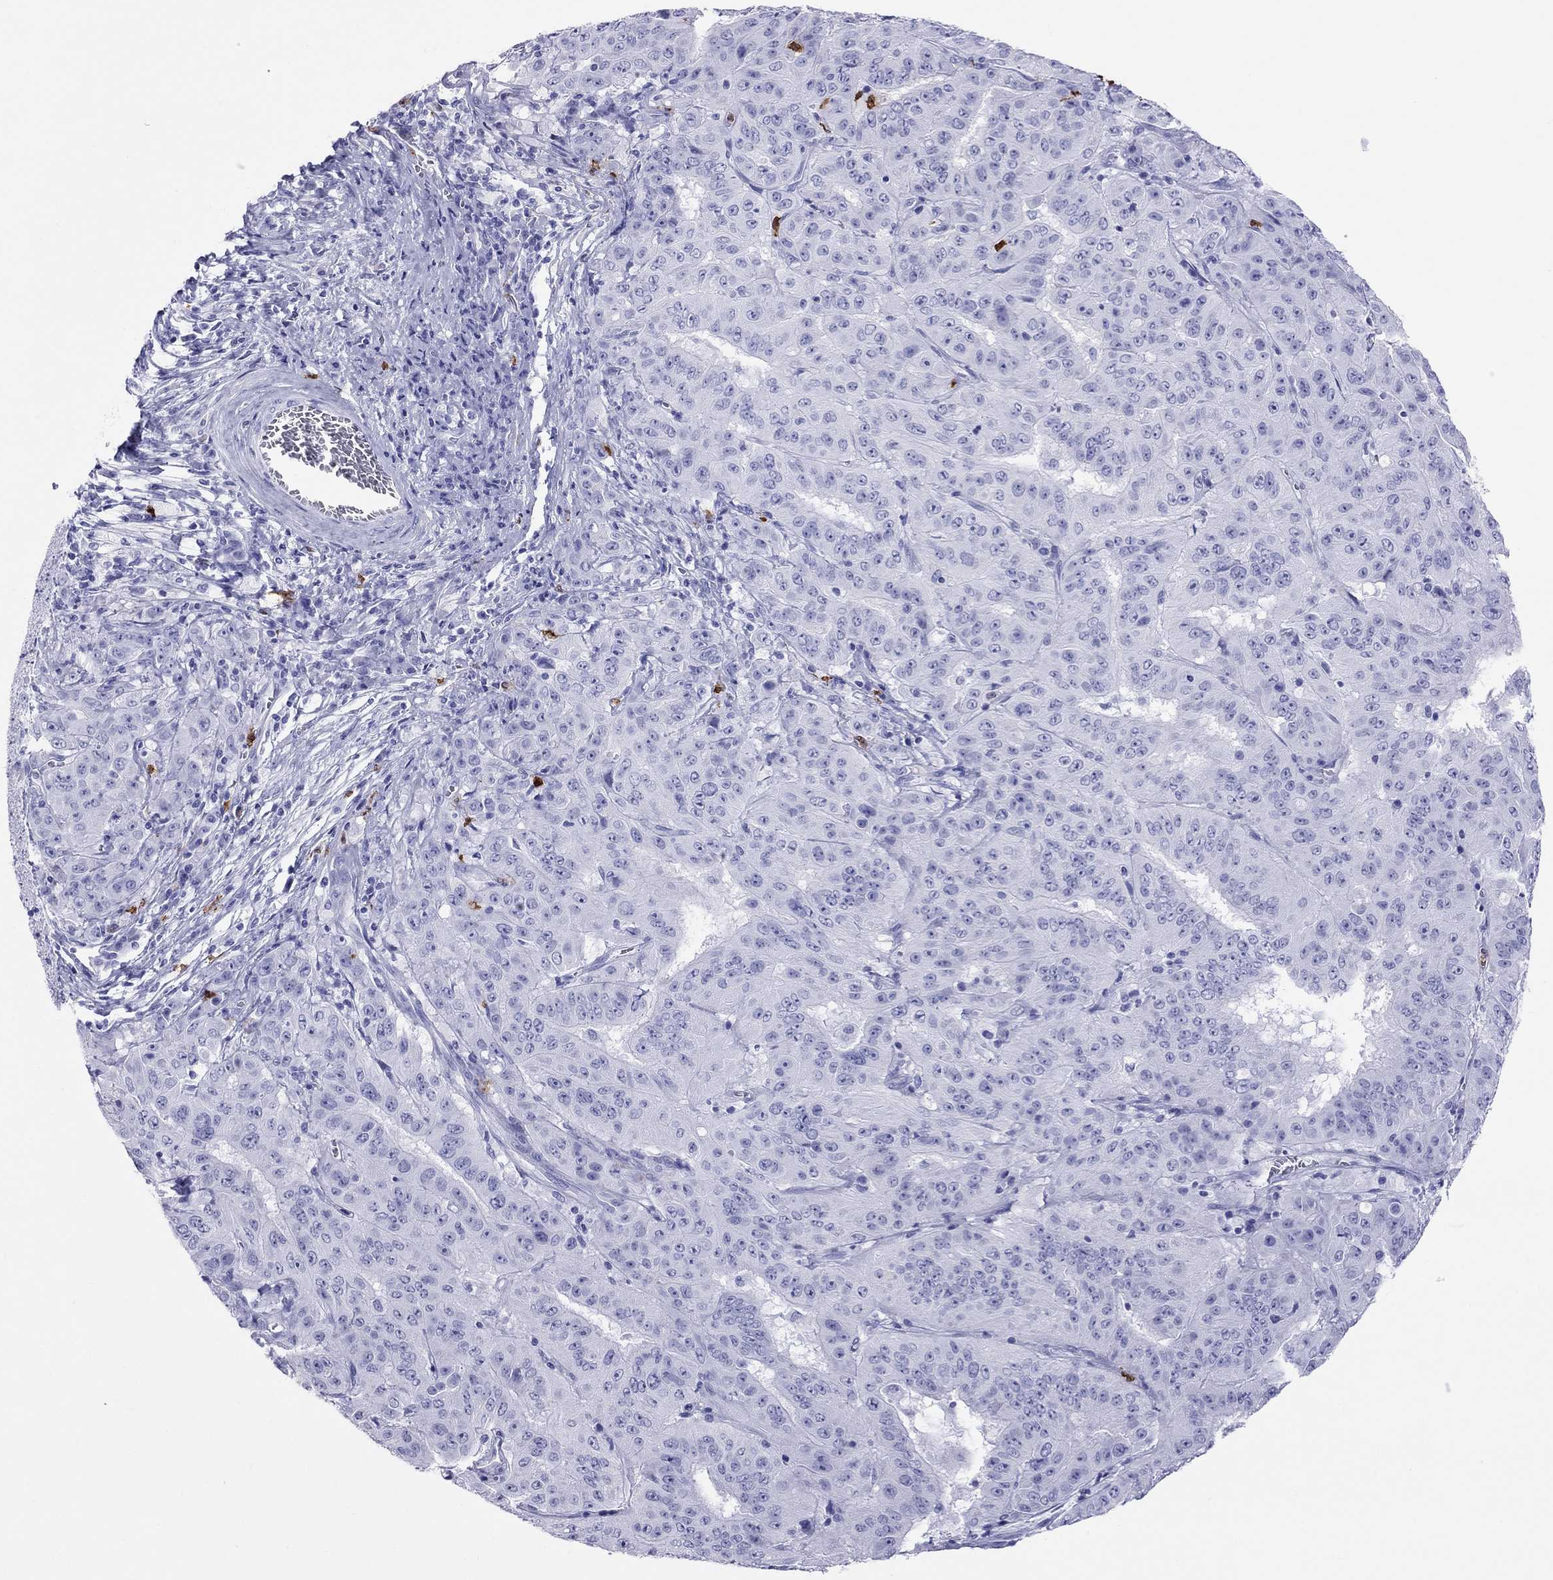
{"staining": {"intensity": "negative", "quantity": "none", "location": "none"}, "tissue": "pancreatic cancer", "cell_type": "Tumor cells", "image_type": "cancer", "snomed": [{"axis": "morphology", "description": "Adenocarcinoma, NOS"}, {"axis": "topography", "description": "Pancreas"}], "caption": "Pancreatic adenocarcinoma stained for a protein using immunohistochemistry (IHC) exhibits no expression tumor cells.", "gene": "SLAMF1", "patient": {"sex": "male", "age": 63}}